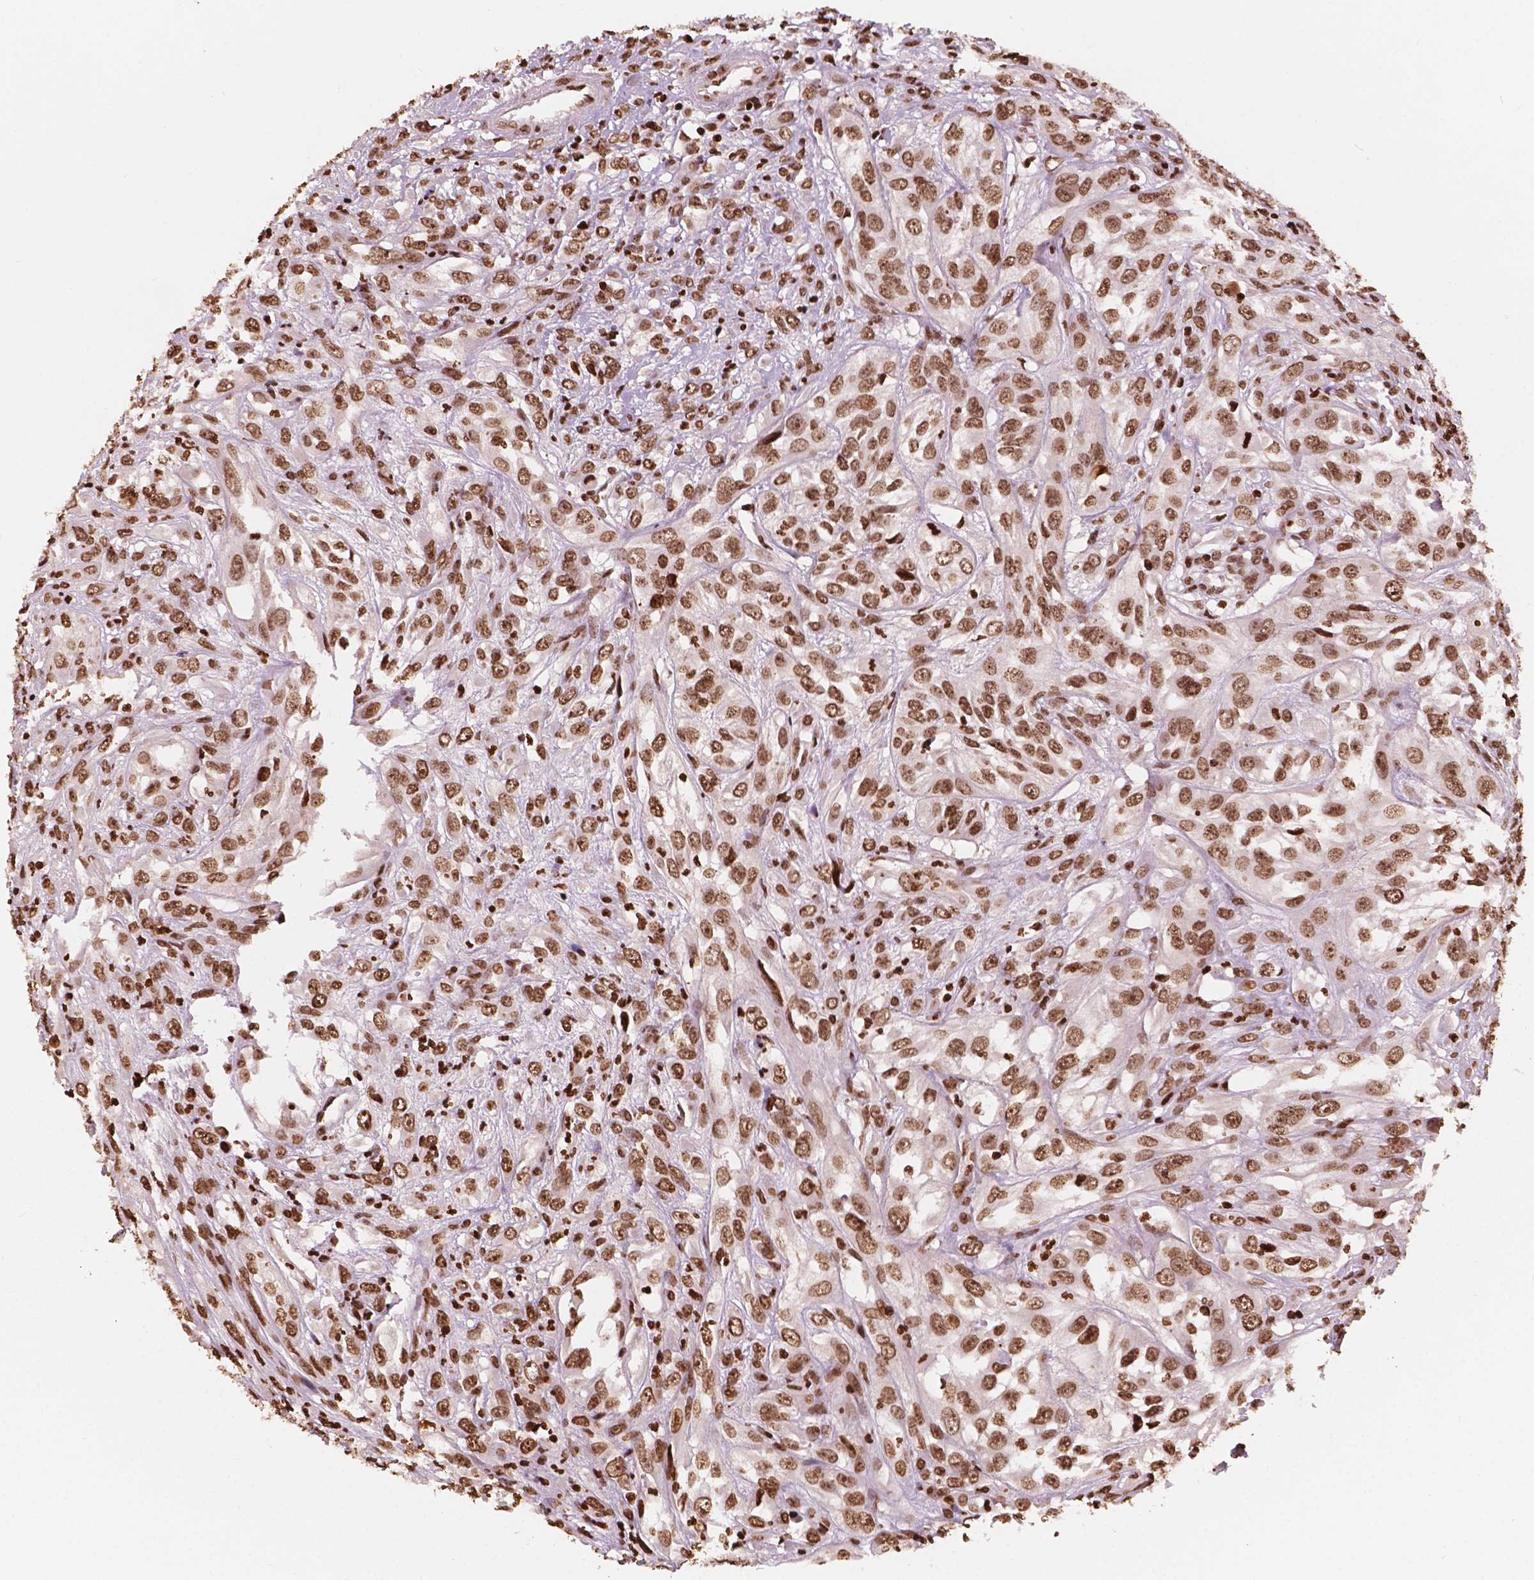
{"staining": {"intensity": "moderate", "quantity": ">75%", "location": "nuclear"}, "tissue": "urothelial cancer", "cell_type": "Tumor cells", "image_type": "cancer", "snomed": [{"axis": "morphology", "description": "Urothelial carcinoma, High grade"}, {"axis": "topography", "description": "Urinary bladder"}], "caption": "Tumor cells reveal moderate nuclear positivity in about >75% of cells in high-grade urothelial carcinoma. The protein of interest is stained brown, and the nuclei are stained in blue (DAB IHC with brightfield microscopy, high magnification).", "gene": "H3C7", "patient": {"sex": "male", "age": 67}}